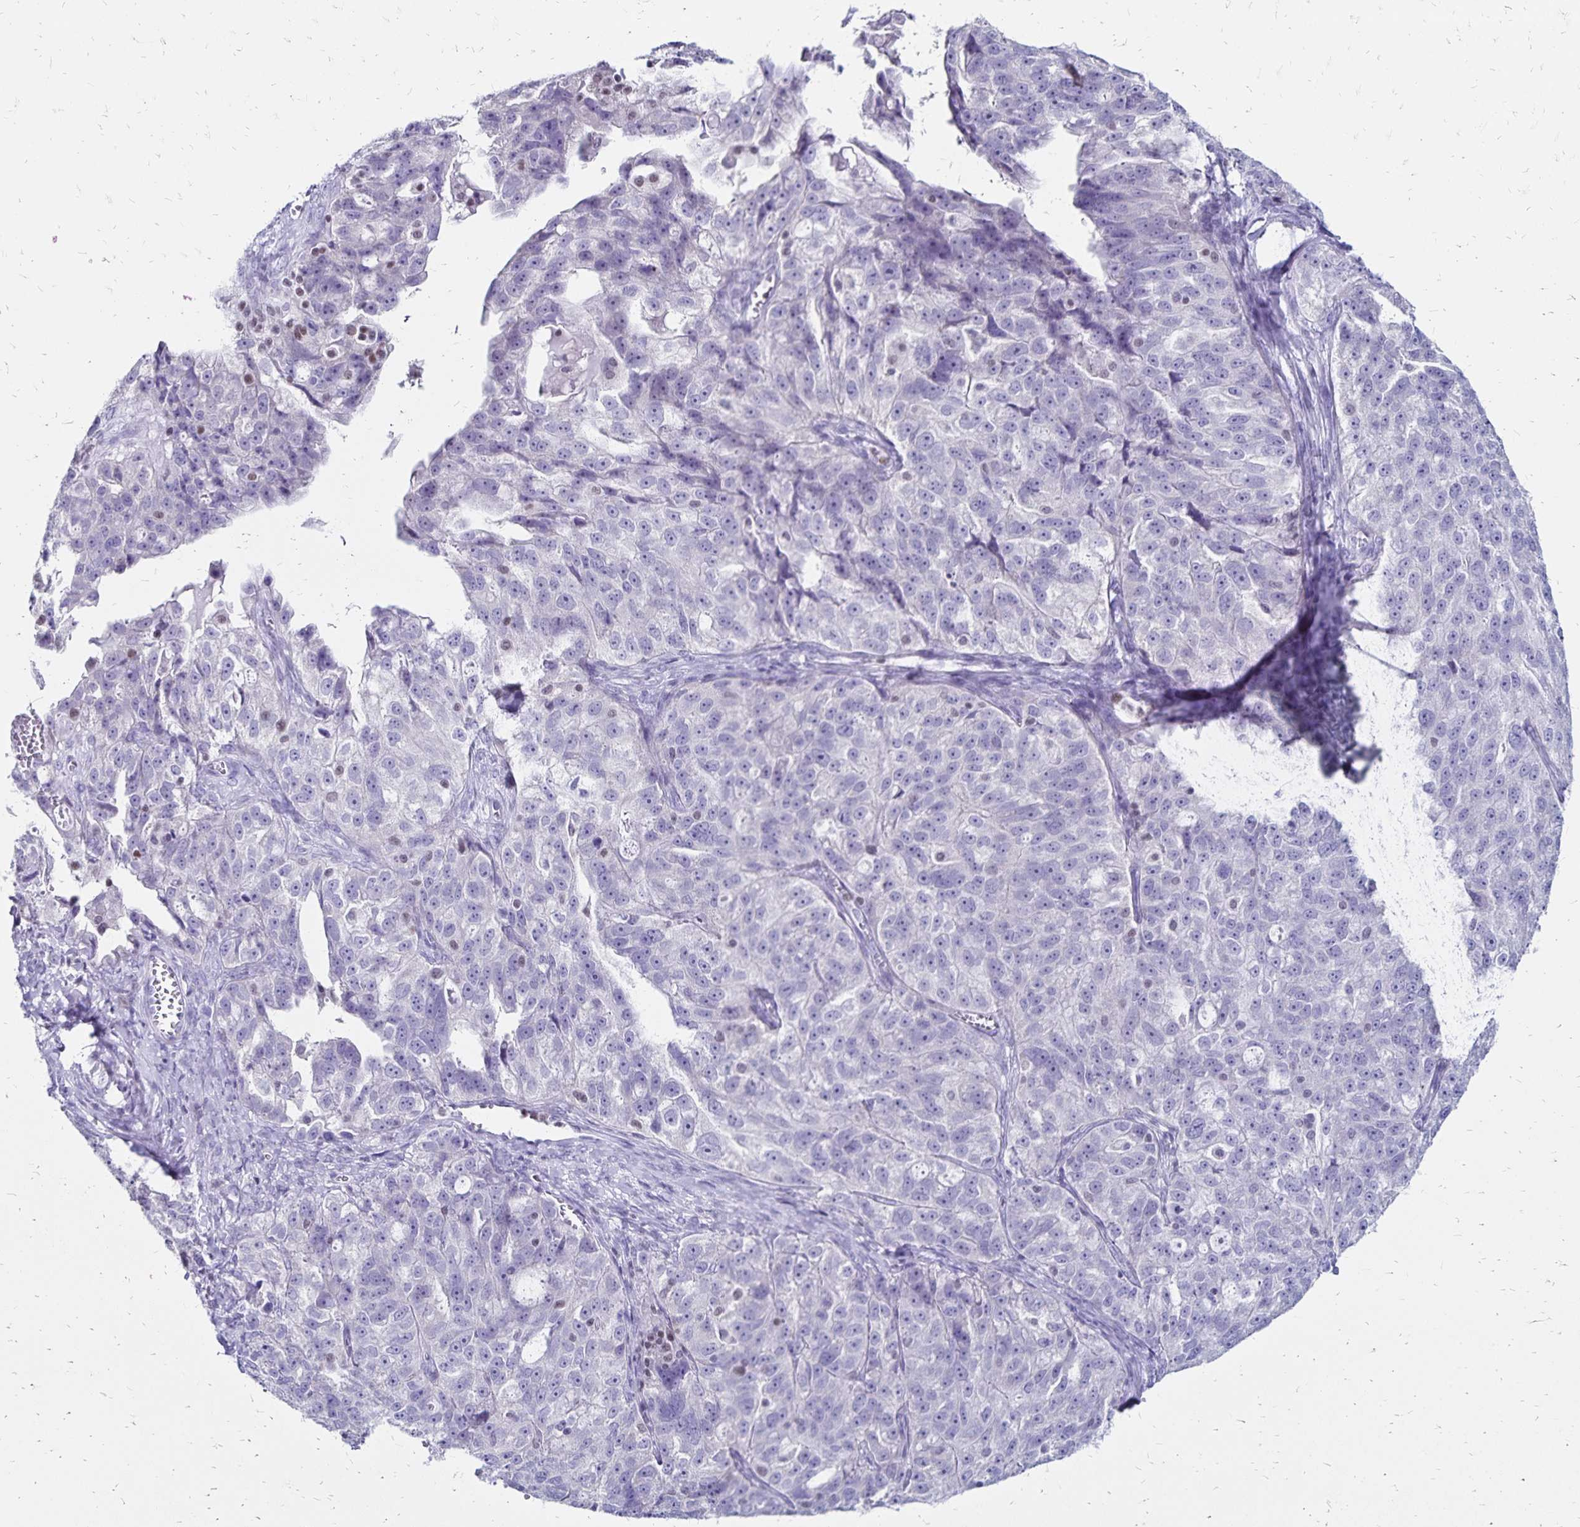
{"staining": {"intensity": "negative", "quantity": "none", "location": "none"}, "tissue": "ovarian cancer", "cell_type": "Tumor cells", "image_type": "cancer", "snomed": [{"axis": "morphology", "description": "Cystadenocarcinoma, serous, NOS"}, {"axis": "topography", "description": "Ovary"}], "caption": "Micrograph shows no protein positivity in tumor cells of ovarian cancer (serous cystadenocarcinoma) tissue.", "gene": "IKZF1", "patient": {"sex": "female", "age": 51}}